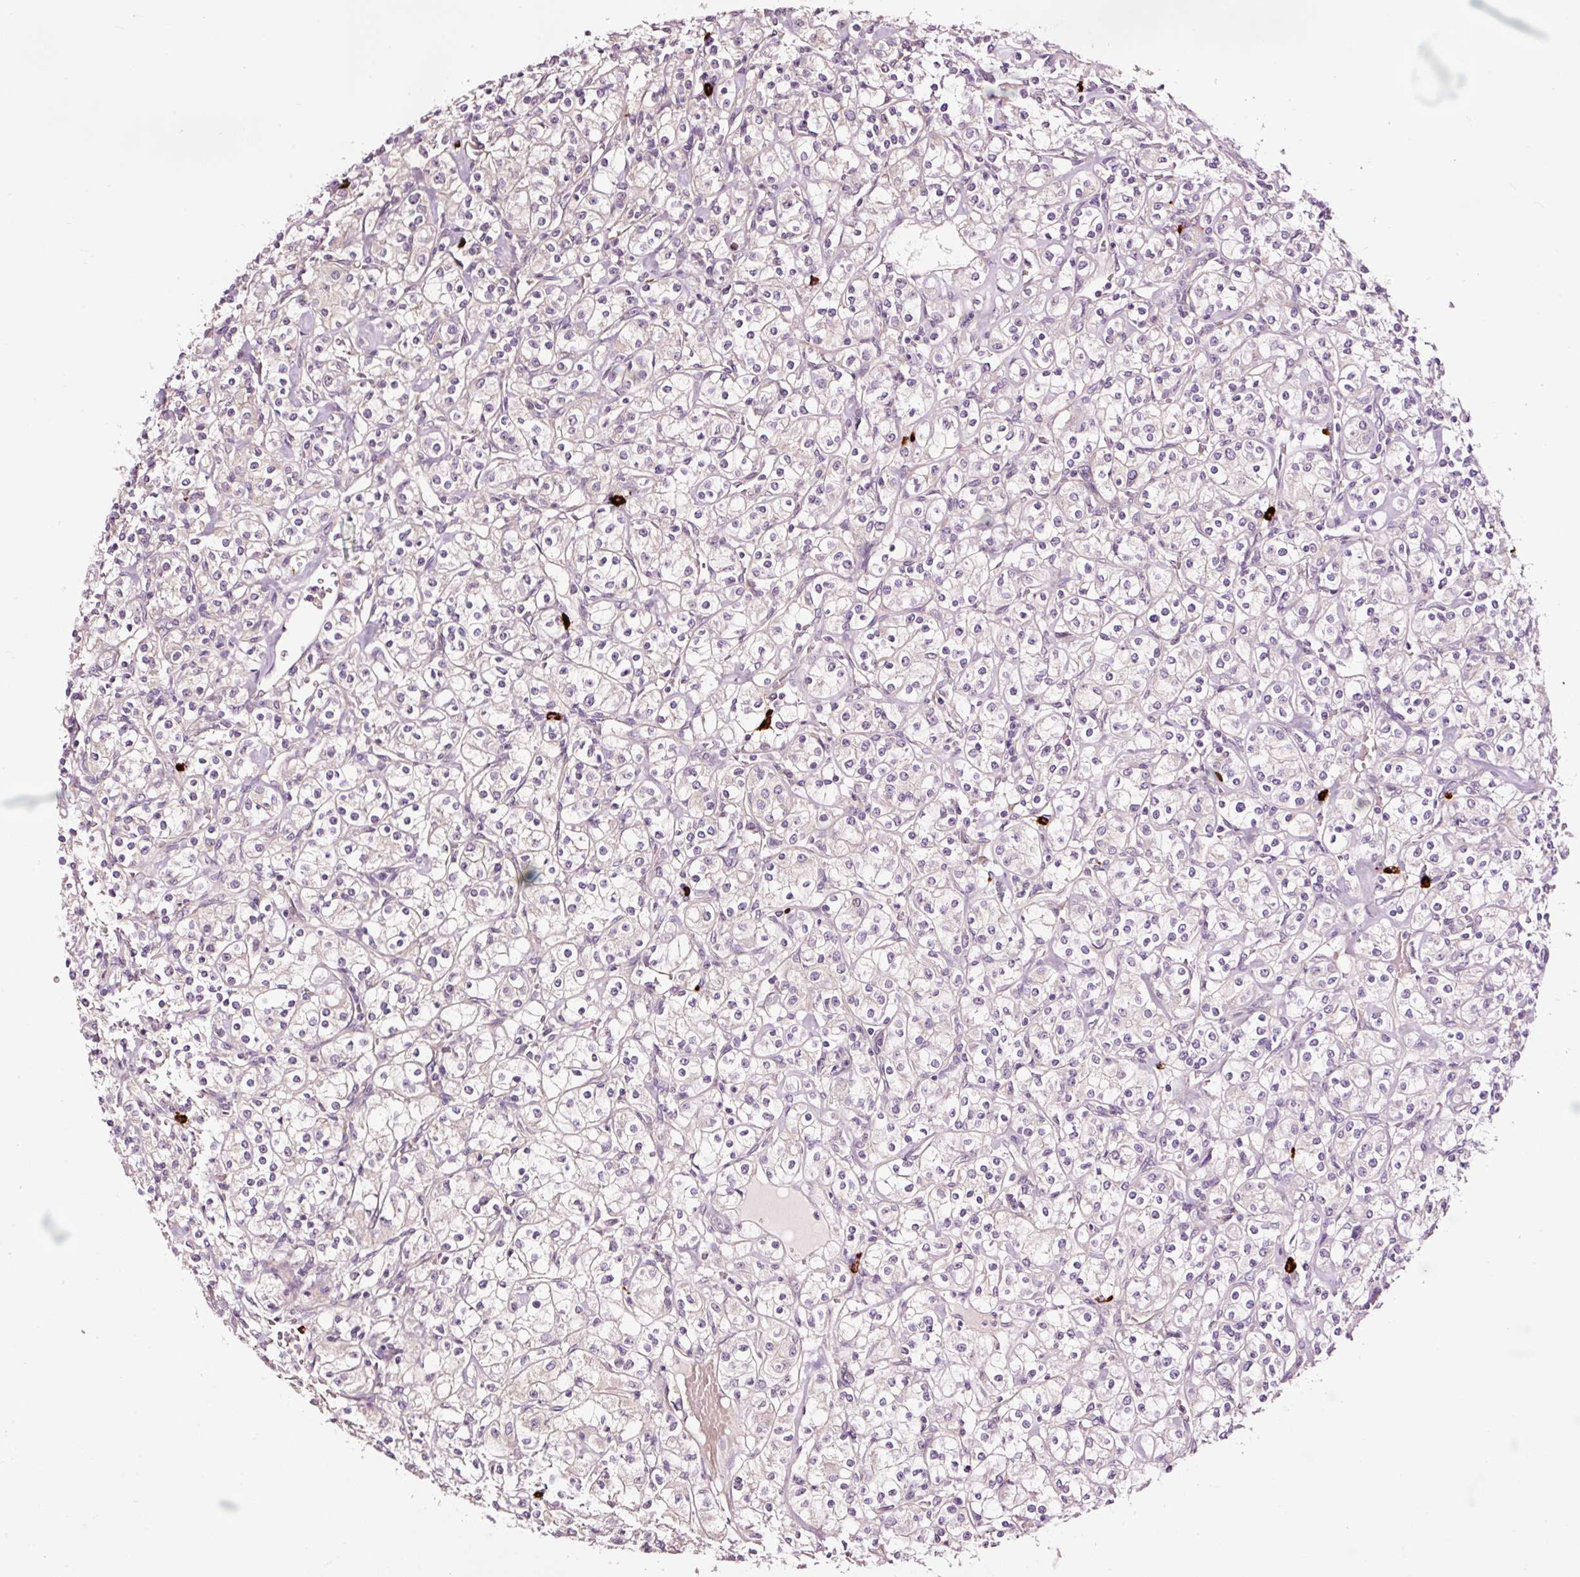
{"staining": {"intensity": "negative", "quantity": "none", "location": "none"}, "tissue": "renal cancer", "cell_type": "Tumor cells", "image_type": "cancer", "snomed": [{"axis": "morphology", "description": "Adenocarcinoma, NOS"}, {"axis": "topography", "description": "Kidney"}], "caption": "Renal cancer (adenocarcinoma) was stained to show a protein in brown. There is no significant positivity in tumor cells. The staining is performed using DAB (3,3'-diaminobenzidine) brown chromogen with nuclei counter-stained in using hematoxylin.", "gene": "UTP14A", "patient": {"sex": "male", "age": 77}}